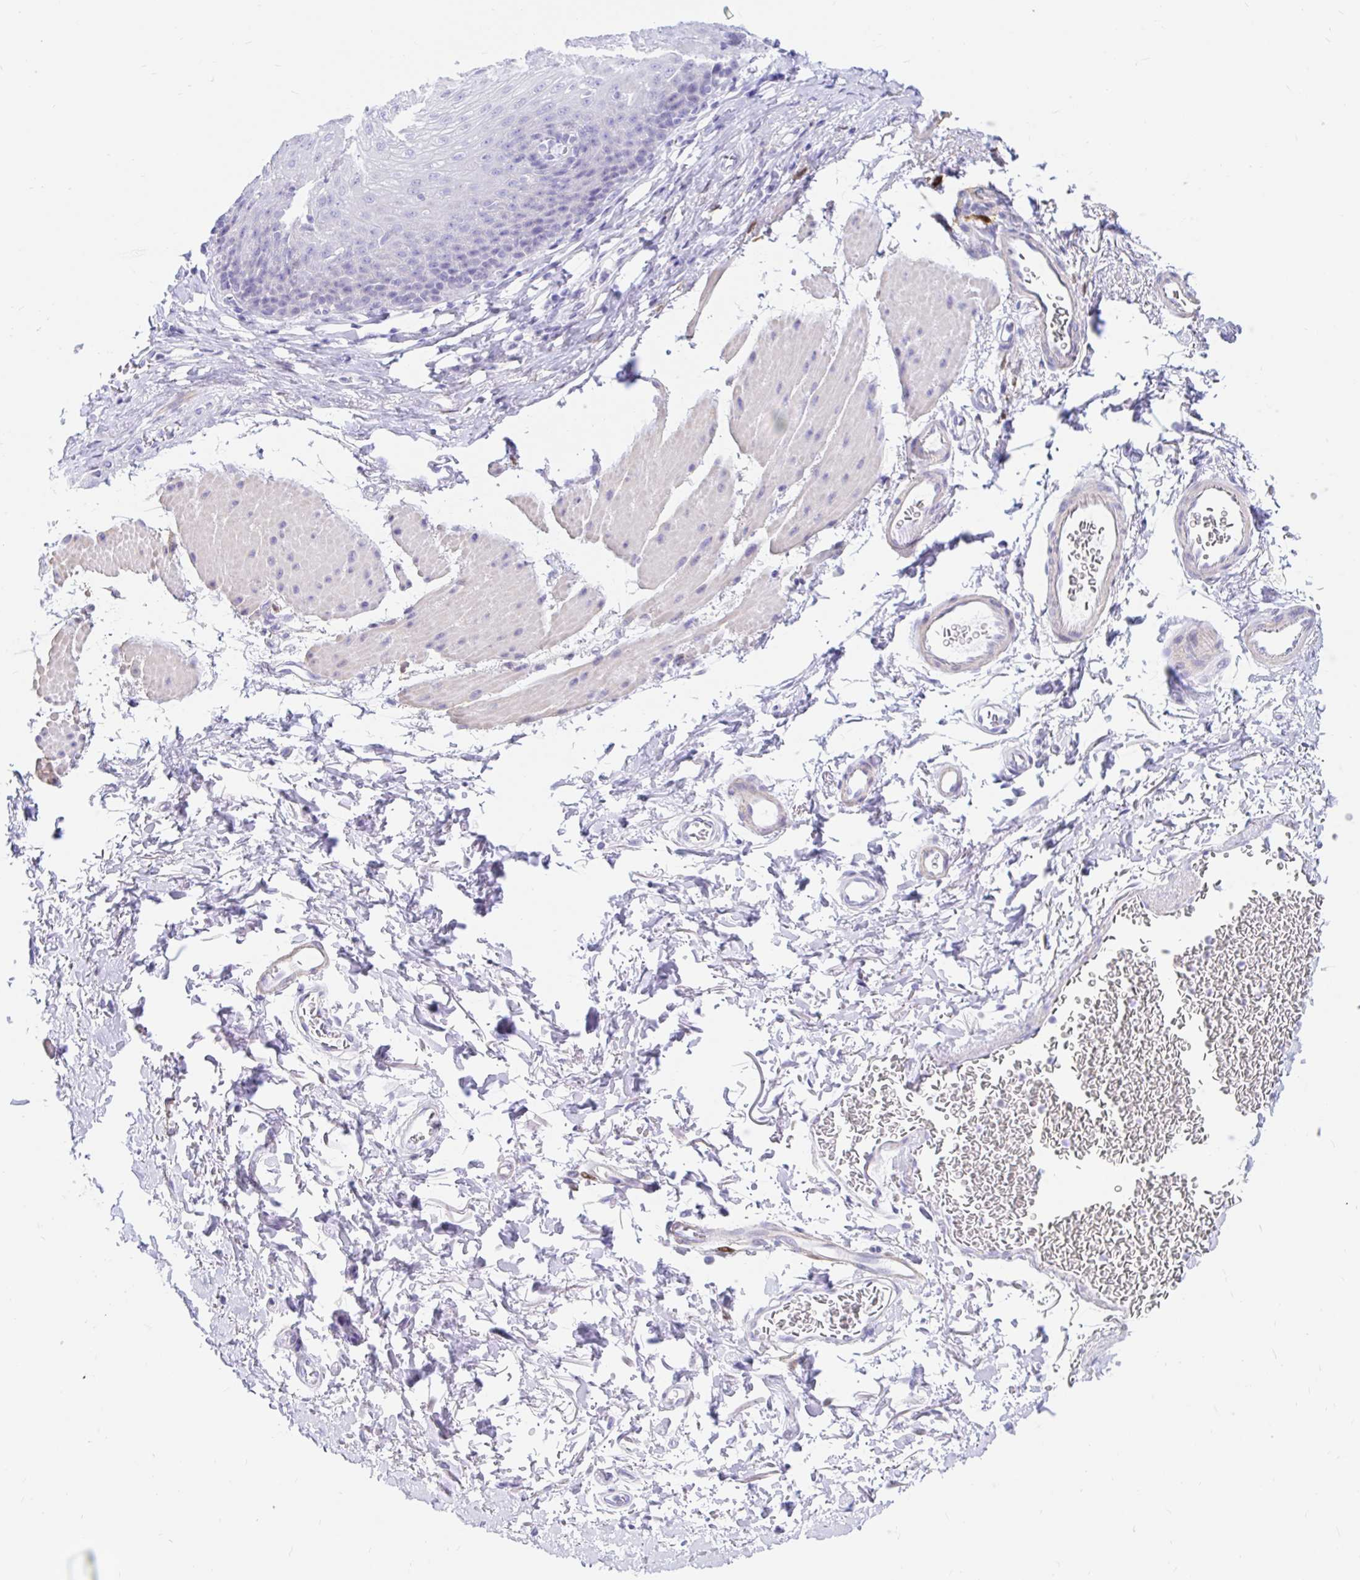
{"staining": {"intensity": "negative", "quantity": "none", "location": "none"}, "tissue": "esophagus", "cell_type": "Squamous epithelial cells", "image_type": "normal", "snomed": [{"axis": "morphology", "description": "Normal tissue, NOS"}, {"axis": "topography", "description": "Esophagus"}], "caption": "An immunohistochemistry (IHC) image of normal esophagus is shown. There is no staining in squamous epithelial cells of esophagus.", "gene": "PPP1R1B", "patient": {"sex": "female", "age": 81}}